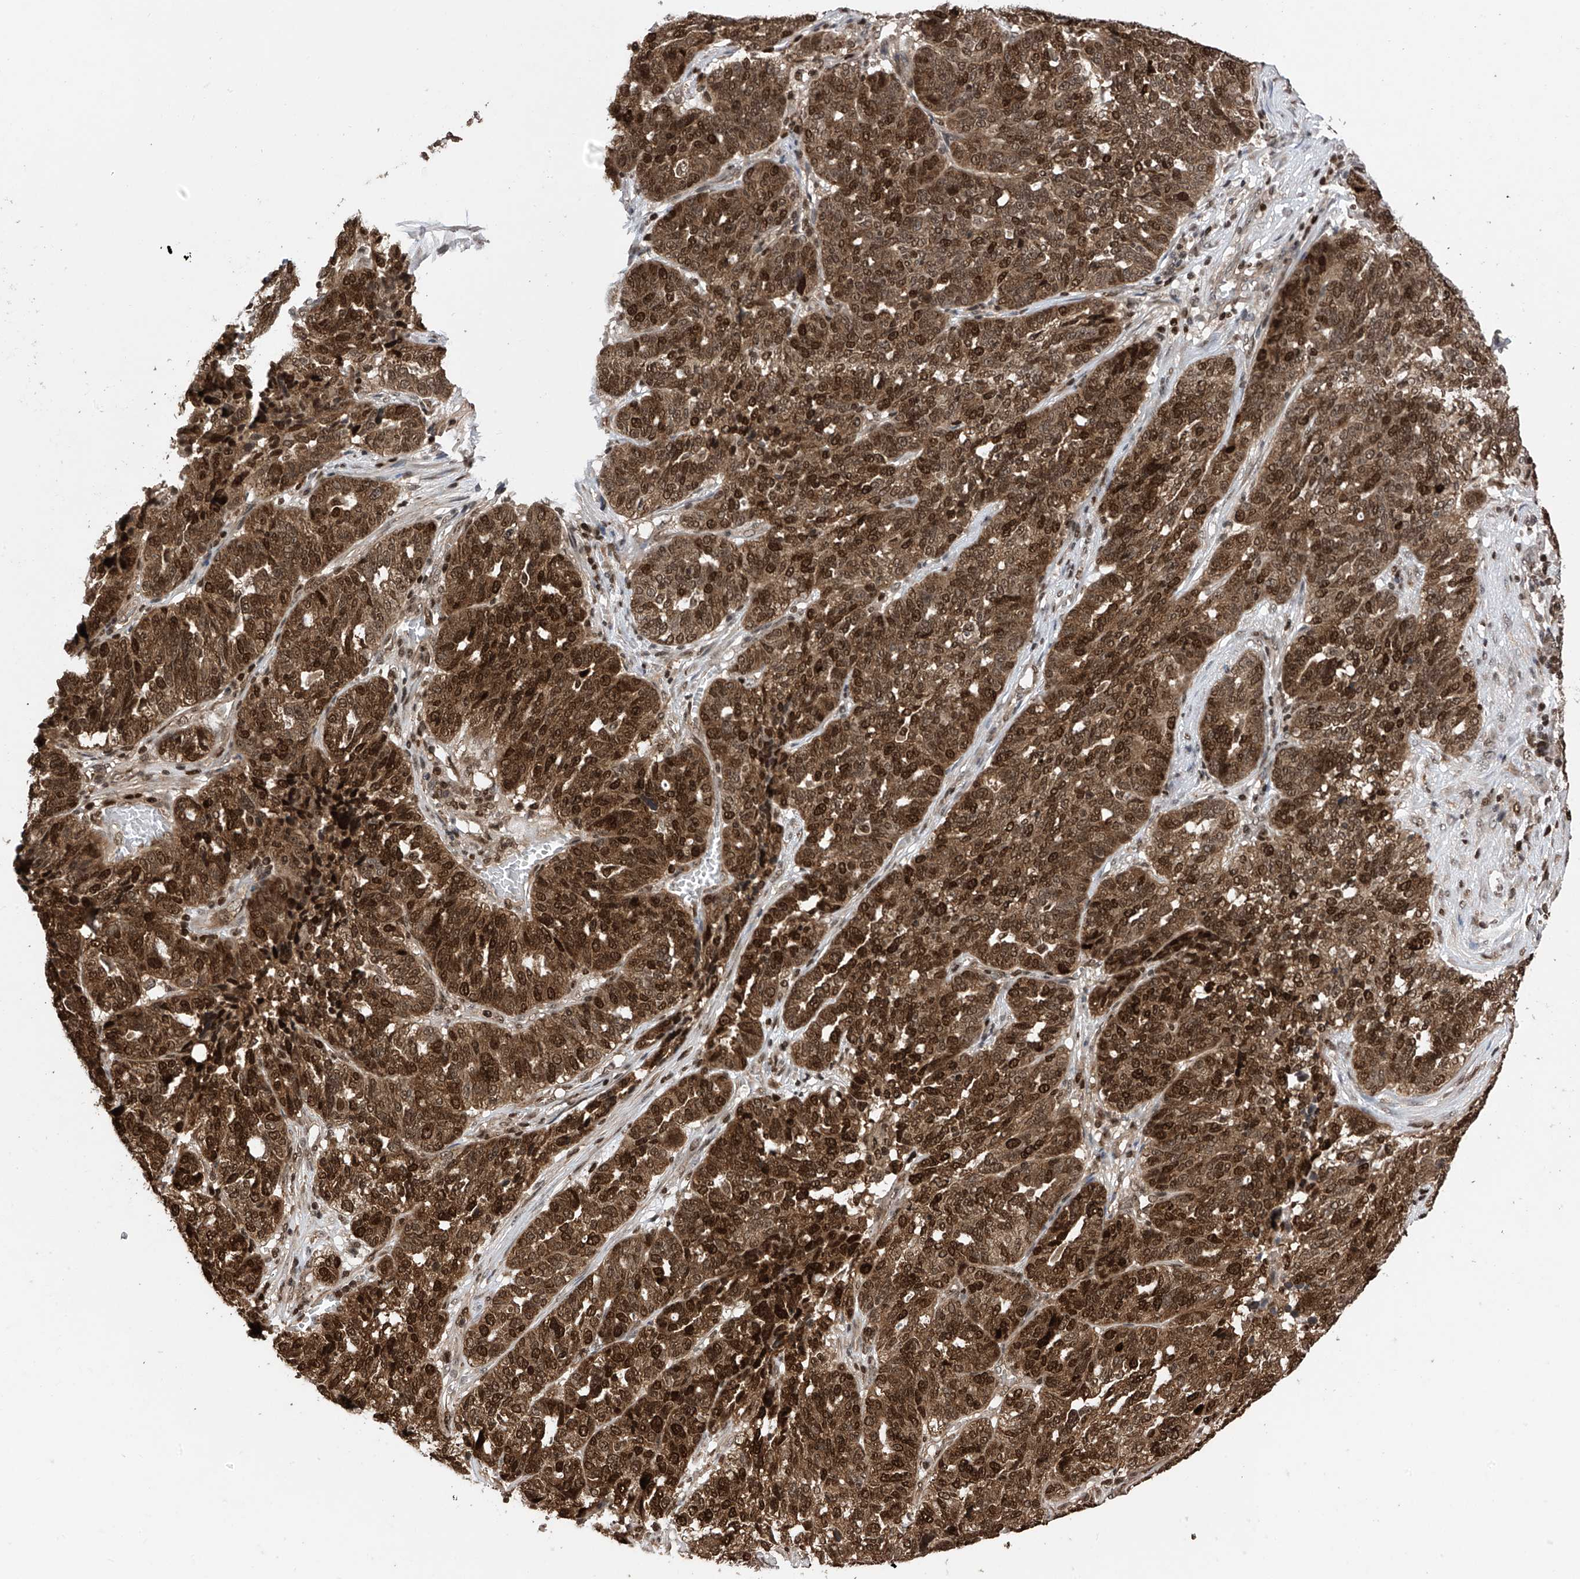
{"staining": {"intensity": "strong", "quantity": ">75%", "location": "cytoplasmic/membranous,nuclear"}, "tissue": "ovarian cancer", "cell_type": "Tumor cells", "image_type": "cancer", "snomed": [{"axis": "morphology", "description": "Cystadenocarcinoma, serous, NOS"}, {"axis": "topography", "description": "Ovary"}], "caption": "Human serous cystadenocarcinoma (ovarian) stained with a brown dye exhibits strong cytoplasmic/membranous and nuclear positive staining in approximately >75% of tumor cells.", "gene": "DNAJC9", "patient": {"sex": "female", "age": 59}}